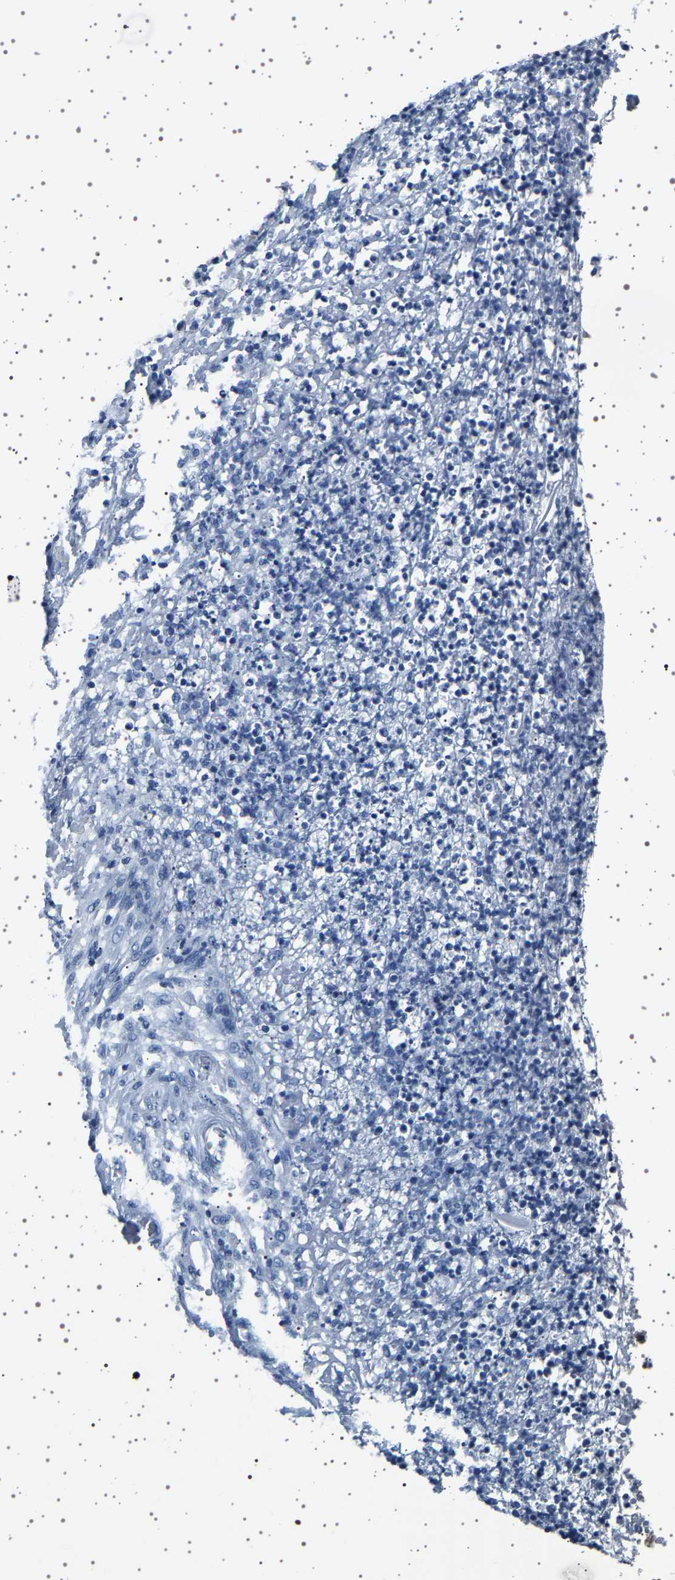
{"staining": {"intensity": "weak", "quantity": "<25%", "location": "cytoplasmic/membranous"}, "tissue": "stomach cancer", "cell_type": "Tumor cells", "image_type": "cancer", "snomed": [{"axis": "morphology", "description": "Adenocarcinoma, NOS"}, {"axis": "topography", "description": "Stomach"}], "caption": "DAB (3,3'-diaminobenzidine) immunohistochemical staining of human stomach cancer (adenocarcinoma) reveals no significant positivity in tumor cells. Brightfield microscopy of IHC stained with DAB (3,3'-diaminobenzidine) (brown) and hematoxylin (blue), captured at high magnification.", "gene": "TFF3", "patient": {"sex": "female", "age": 73}}